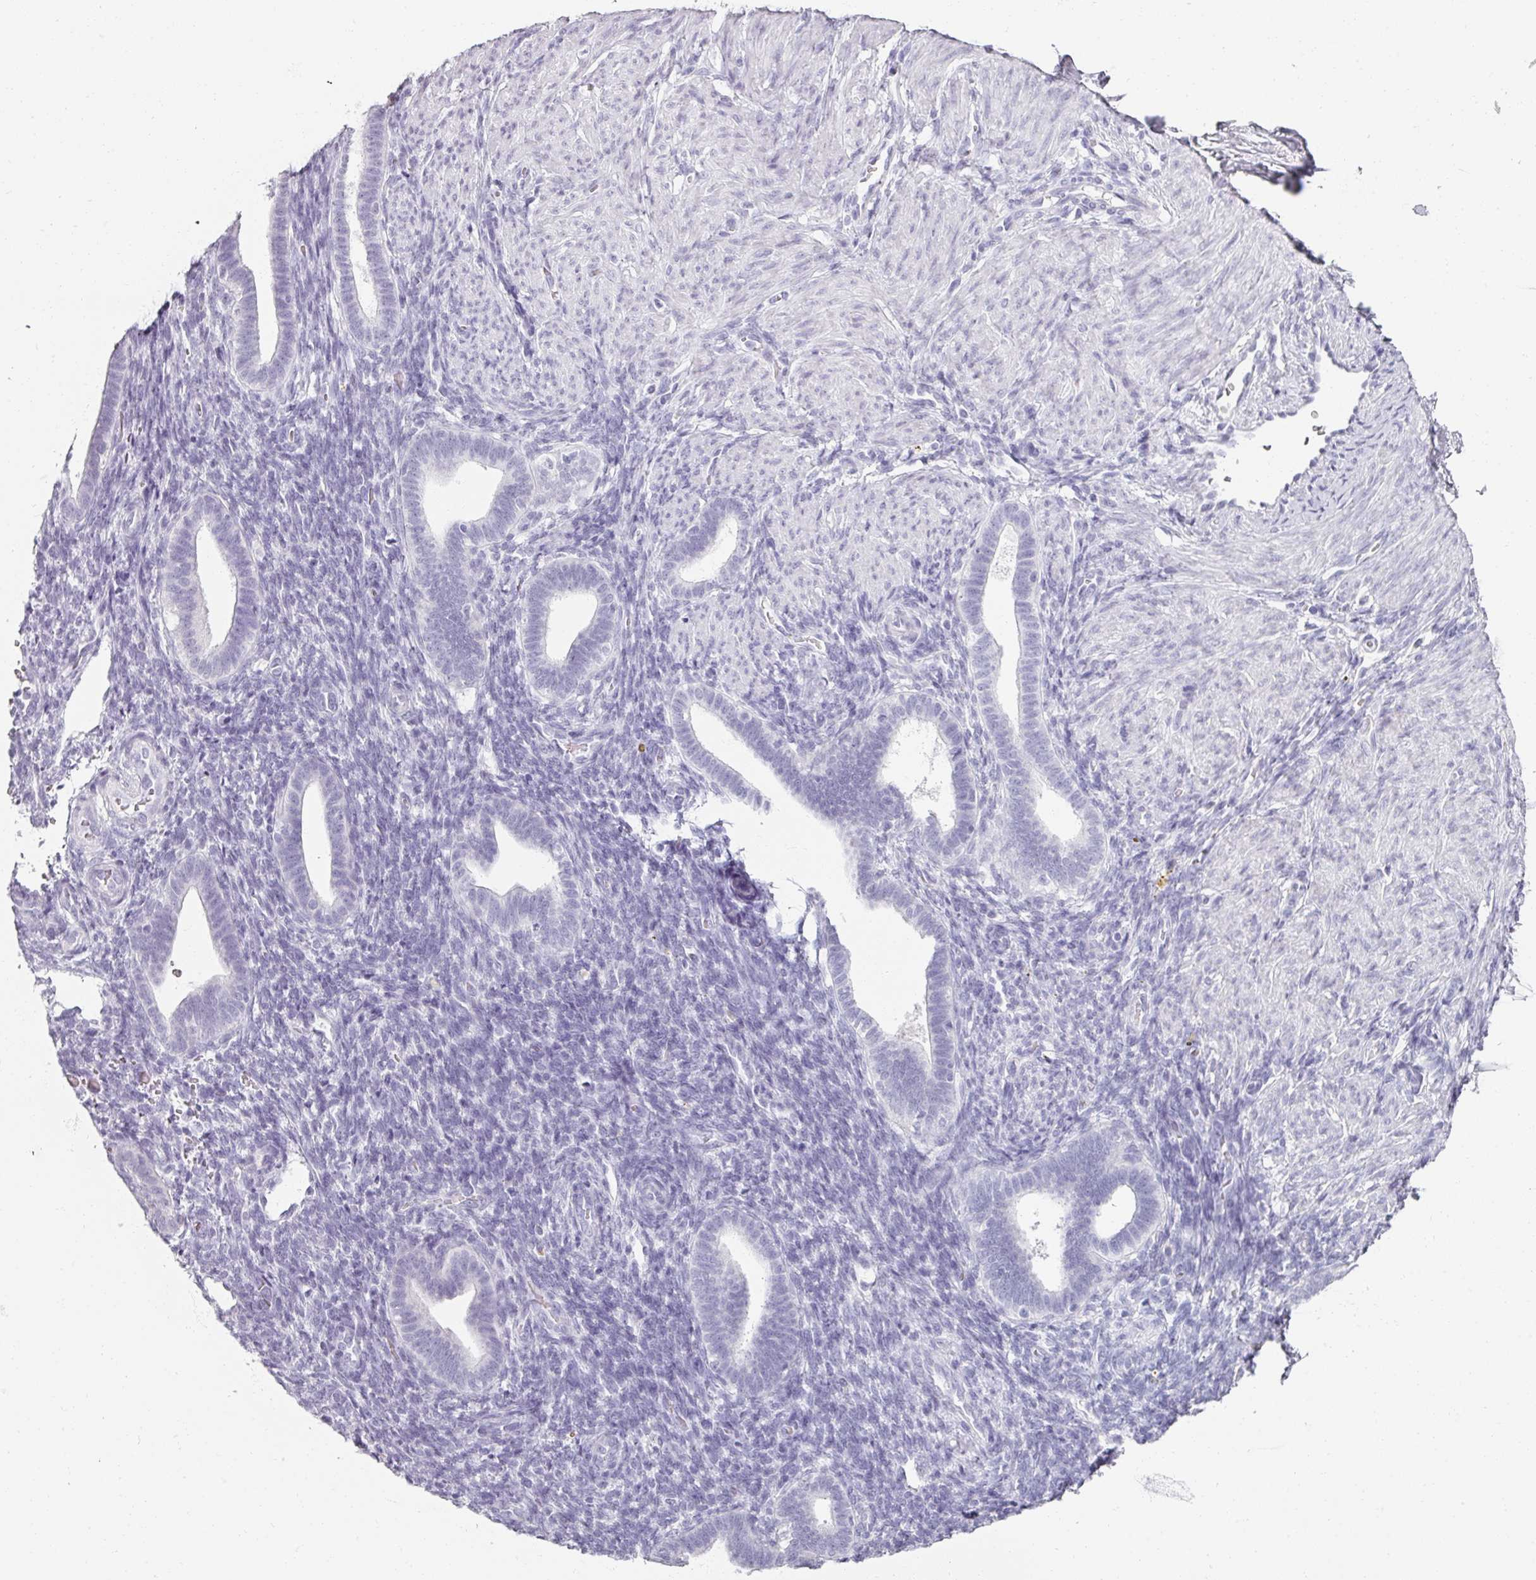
{"staining": {"intensity": "negative", "quantity": "none", "location": "none"}, "tissue": "endometrium", "cell_type": "Cells in endometrial stroma", "image_type": "normal", "snomed": [{"axis": "morphology", "description": "Normal tissue, NOS"}, {"axis": "topography", "description": "Endometrium"}], "caption": "This photomicrograph is of normal endometrium stained with IHC to label a protein in brown with the nuclei are counter-stained blue. There is no positivity in cells in endometrial stroma.", "gene": "REG3A", "patient": {"sex": "female", "age": 34}}